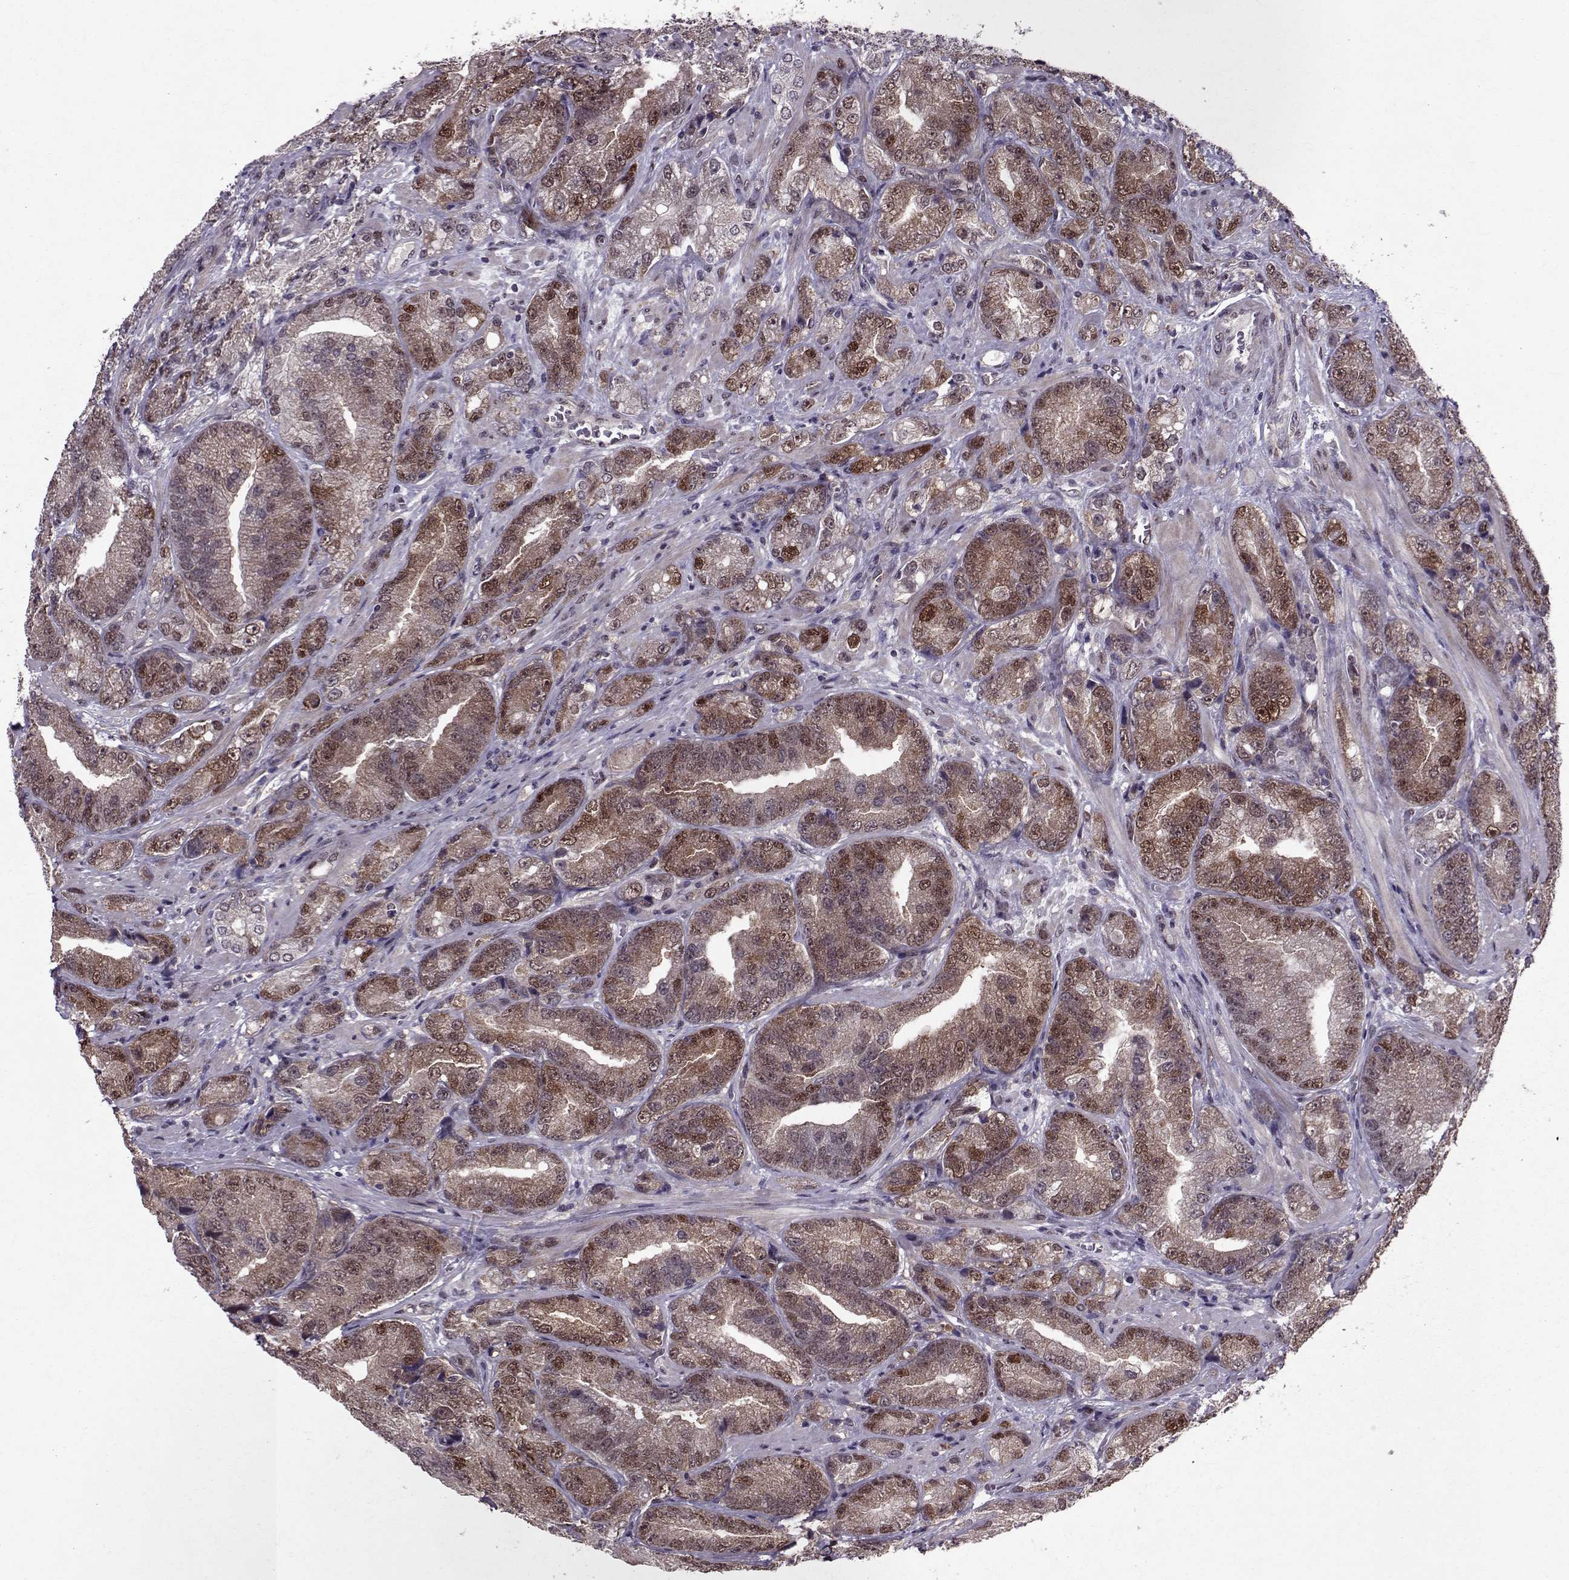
{"staining": {"intensity": "moderate", "quantity": "25%-75%", "location": "cytoplasmic/membranous,nuclear"}, "tissue": "prostate cancer", "cell_type": "Tumor cells", "image_type": "cancer", "snomed": [{"axis": "morphology", "description": "Adenocarcinoma, NOS"}, {"axis": "topography", "description": "Prostate"}], "caption": "Brown immunohistochemical staining in prostate cancer demonstrates moderate cytoplasmic/membranous and nuclear positivity in approximately 25%-75% of tumor cells.", "gene": "CDK4", "patient": {"sex": "male", "age": 63}}